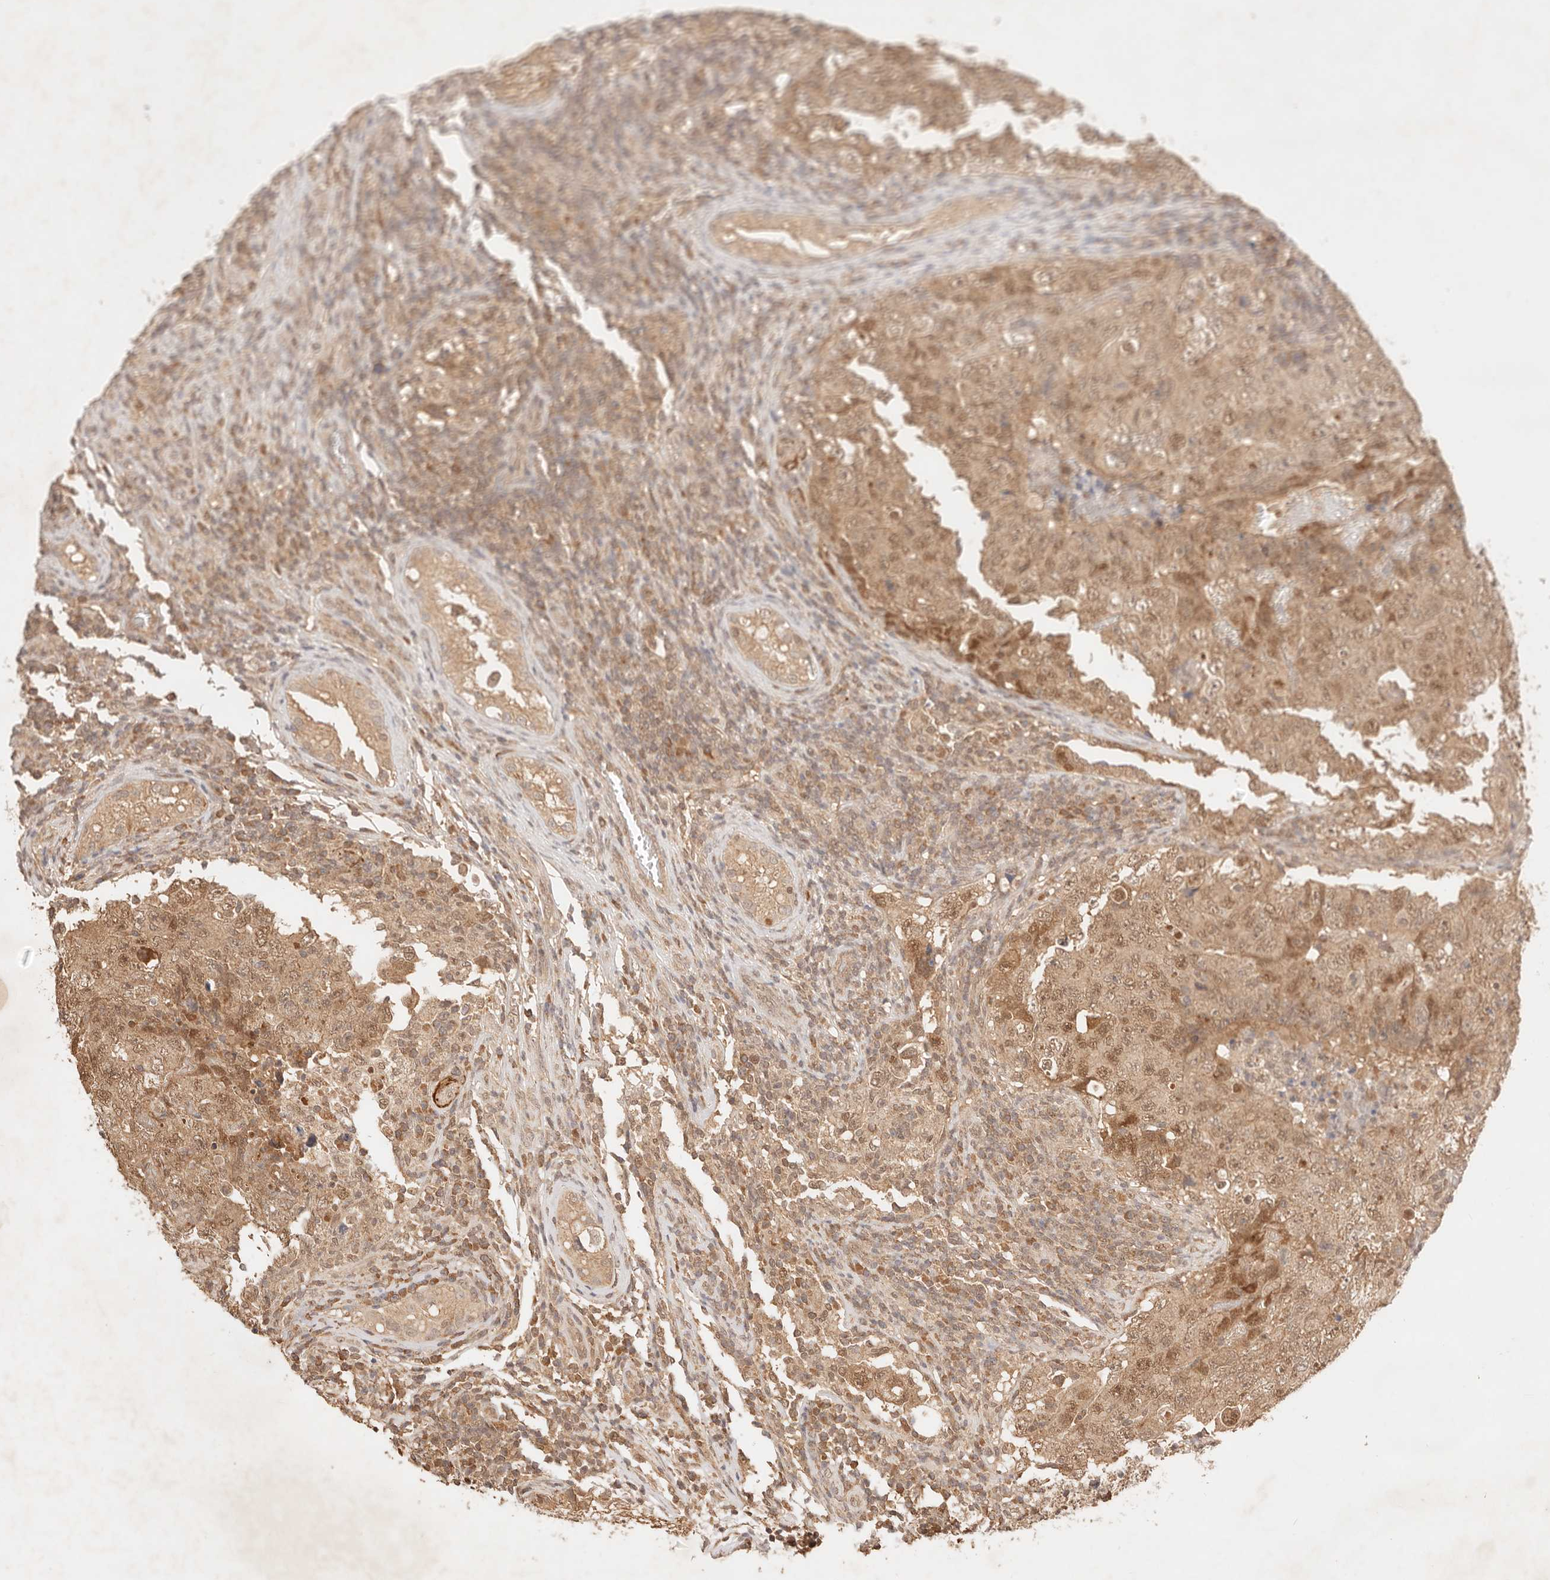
{"staining": {"intensity": "moderate", "quantity": ">75%", "location": "cytoplasmic/membranous,nuclear"}, "tissue": "testis cancer", "cell_type": "Tumor cells", "image_type": "cancer", "snomed": [{"axis": "morphology", "description": "Carcinoma, Embryonal, NOS"}, {"axis": "topography", "description": "Testis"}], "caption": "DAB (3,3'-diaminobenzidine) immunohistochemical staining of human testis embryonal carcinoma exhibits moderate cytoplasmic/membranous and nuclear protein expression in about >75% of tumor cells.", "gene": "TRIM11", "patient": {"sex": "male", "age": 26}}